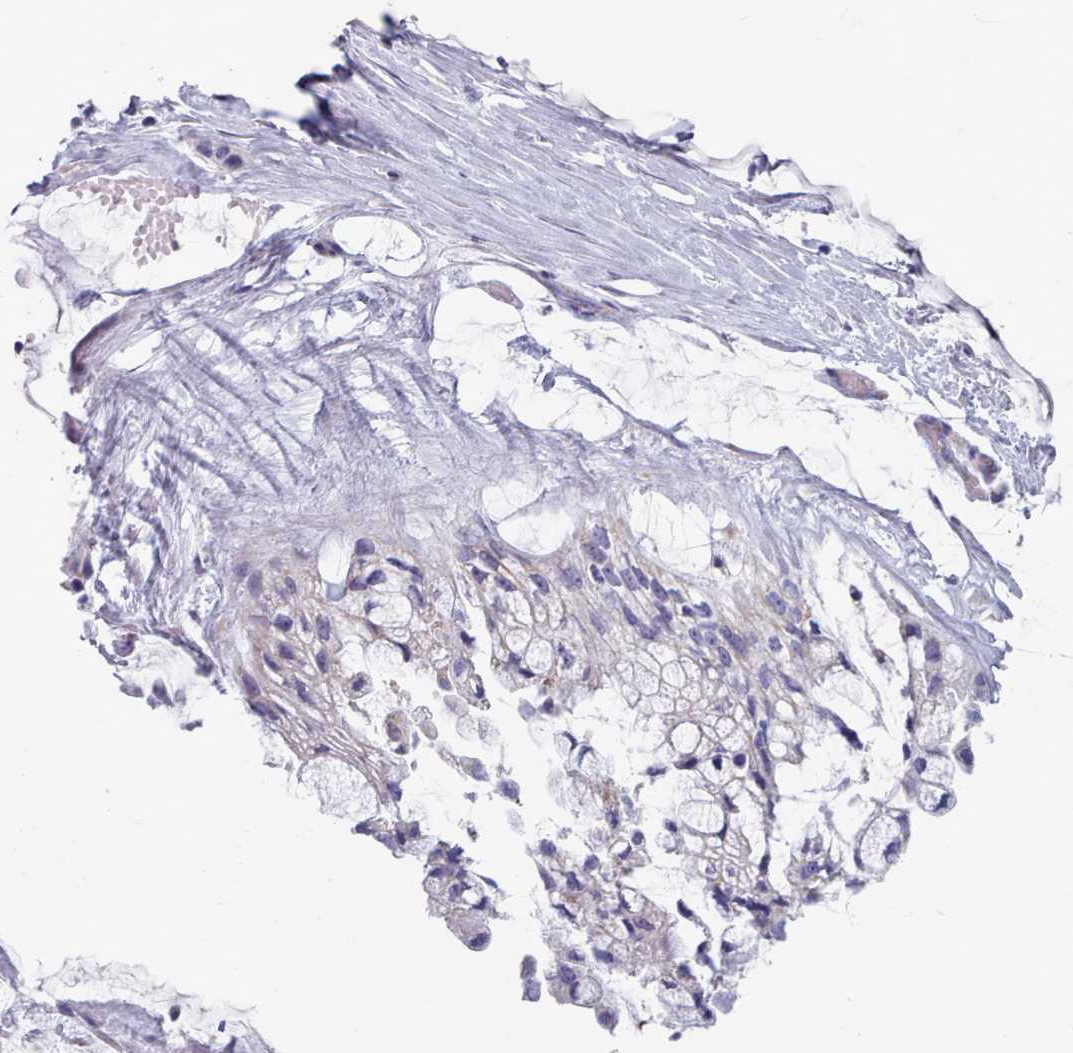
{"staining": {"intensity": "negative", "quantity": "none", "location": "none"}, "tissue": "ovarian cancer", "cell_type": "Tumor cells", "image_type": "cancer", "snomed": [{"axis": "morphology", "description": "Cystadenocarcinoma, mucinous, NOS"}, {"axis": "topography", "description": "Ovary"}], "caption": "The immunohistochemistry (IHC) image has no significant expression in tumor cells of ovarian mucinous cystadenocarcinoma tissue.", "gene": "HAO1", "patient": {"sex": "female", "age": 39}}